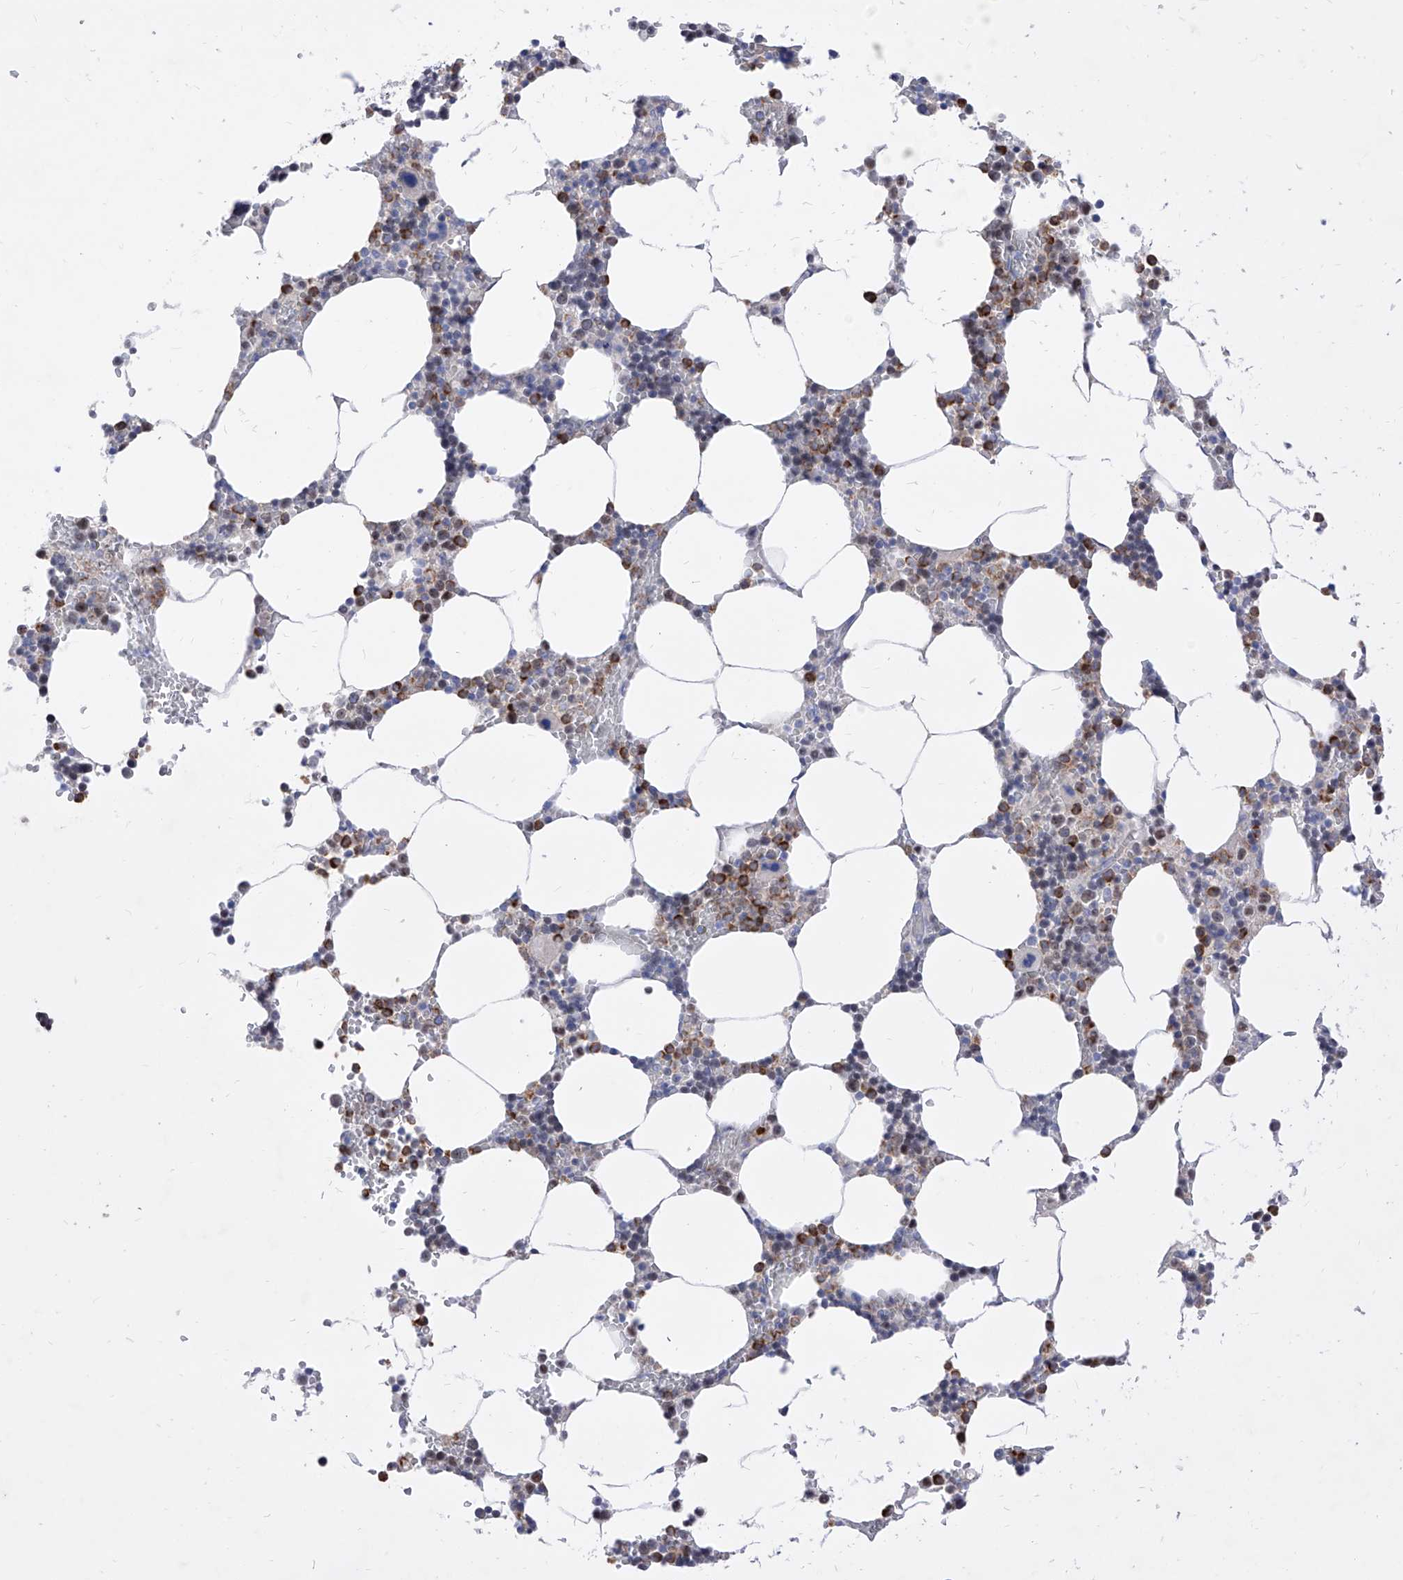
{"staining": {"intensity": "moderate", "quantity": "<25%", "location": "cytoplasmic/membranous"}, "tissue": "bone marrow", "cell_type": "Hematopoietic cells", "image_type": "normal", "snomed": [{"axis": "morphology", "description": "Normal tissue, NOS"}, {"axis": "topography", "description": "Bone marrow"}], "caption": "DAB immunohistochemical staining of benign bone marrow reveals moderate cytoplasmic/membranous protein staining in approximately <25% of hematopoietic cells. Ihc stains the protein of interest in brown and the nuclei are stained blue.", "gene": "VAX1", "patient": {"sex": "male", "age": 70}}